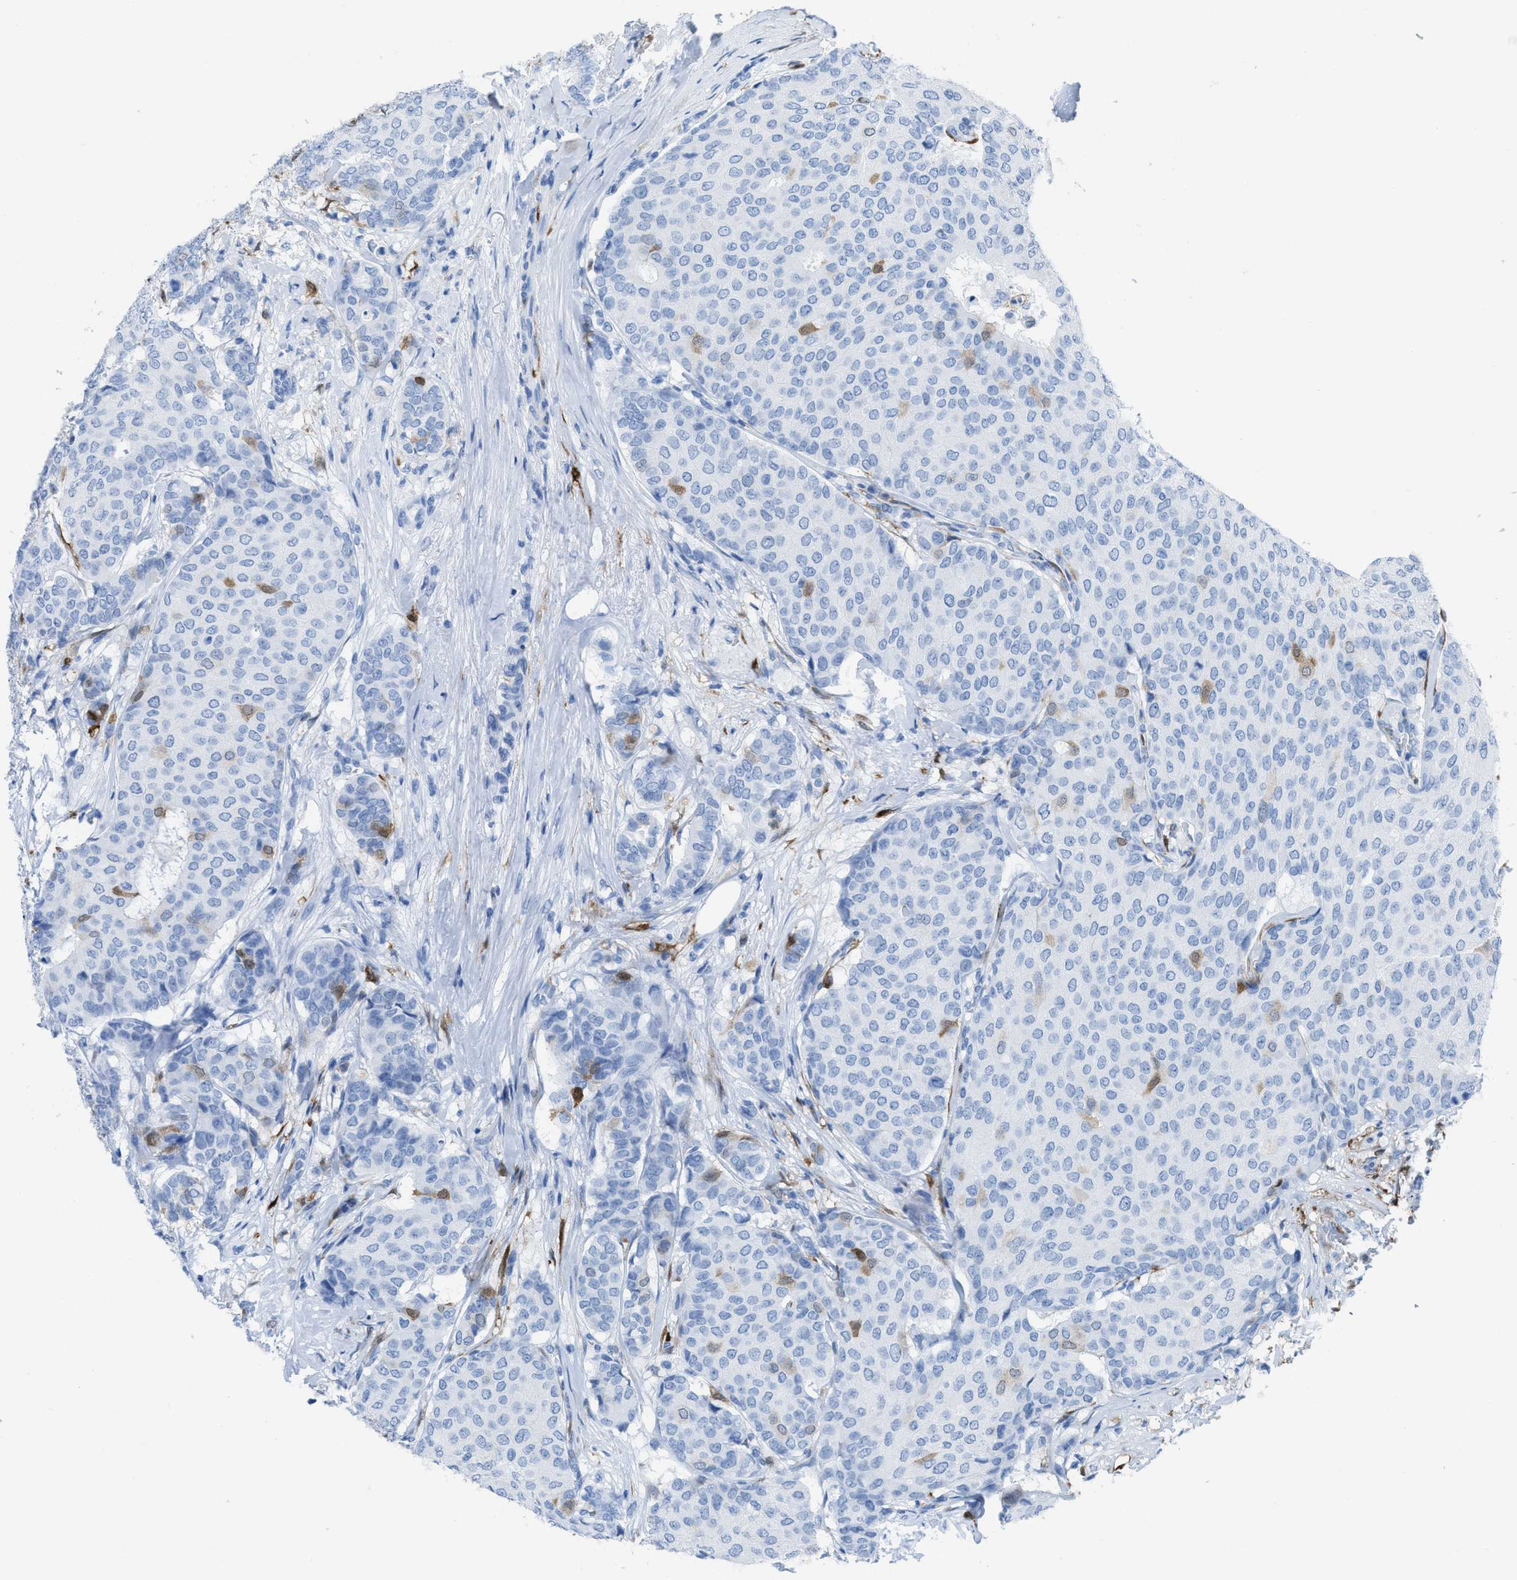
{"staining": {"intensity": "moderate", "quantity": "<25%", "location": "cytoplasmic/membranous"}, "tissue": "breast cancer", "cell_type": "Tumor cells", "image_type": "cancer", "snomed": [{"axis": "morphology", "description": "Duct carcinoma"}, {"axis": "topography", "description": "Breast"}], "caption": "This image demonstrates immunohistochemistry staining of human infiltrating ductal carcinoma (breast), with low moderate cytoplasmic/membranous staining in approximately <25% of tumor cells.", "gene": "CDKN2A", "patient": {"sex": "female", "age": 75}}